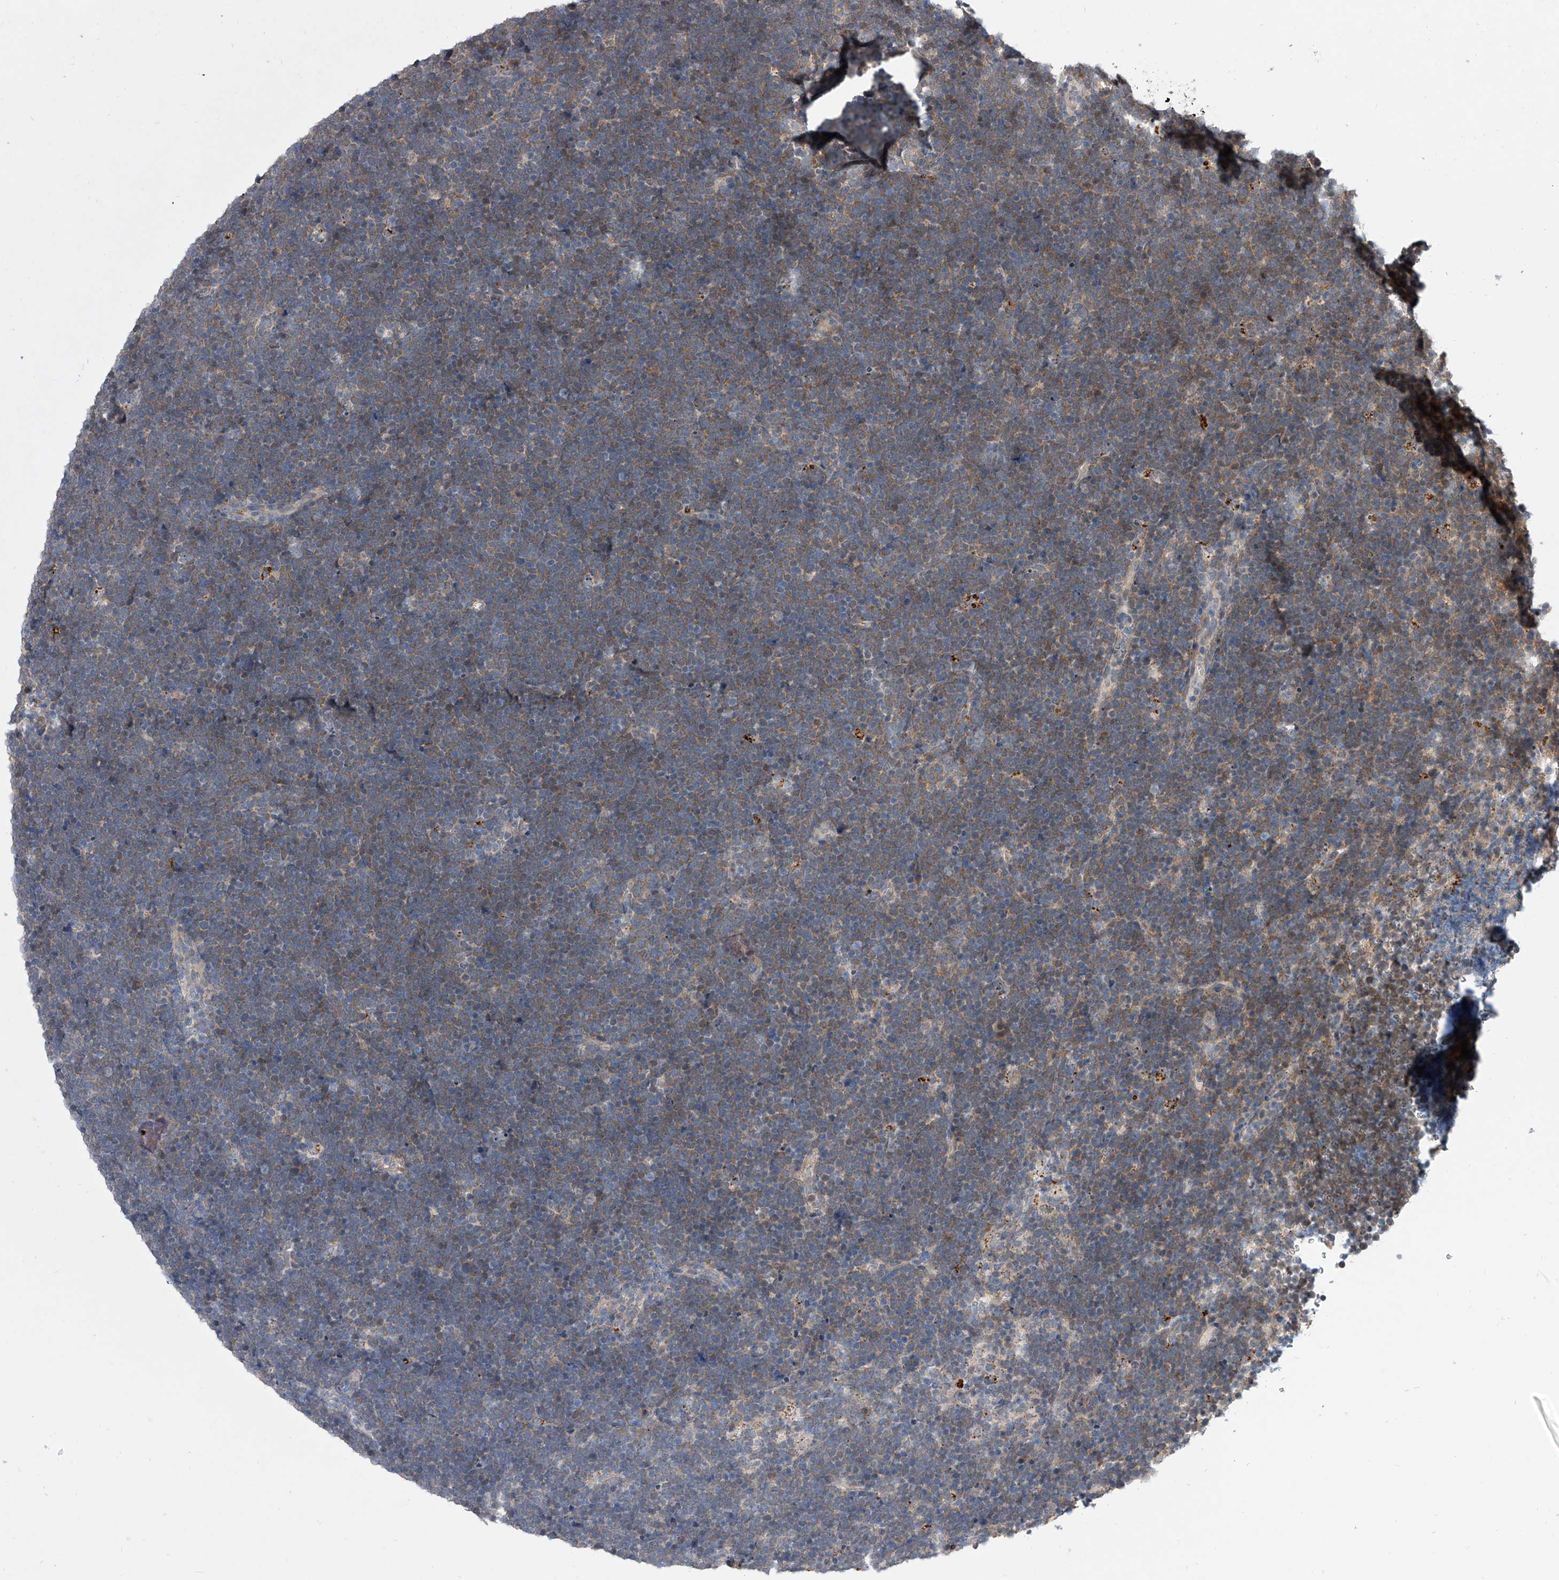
{"staining": {"intensity": "weak", "quantity": "25%-75%", "location": "cytoplasmic/membranous"}, "tissue": "lymphoma", "cell_type": "Tumor cells", "image_type": "cancer", "snomed": [{"axis": "morphology", "description": "Malignant lymphoma, non-Hodgkin's type, High grade"}, {"axis": "topography", "description": "Lymph node"}], "caption": "Human lymphoma stained with a brown dye reveals weak cytoplasmic/membranous positive positivity in approximately 25%-75% of tumor cells.", "gene": "GEMIN8", "patient": {"sex": "male", "age": 13}}